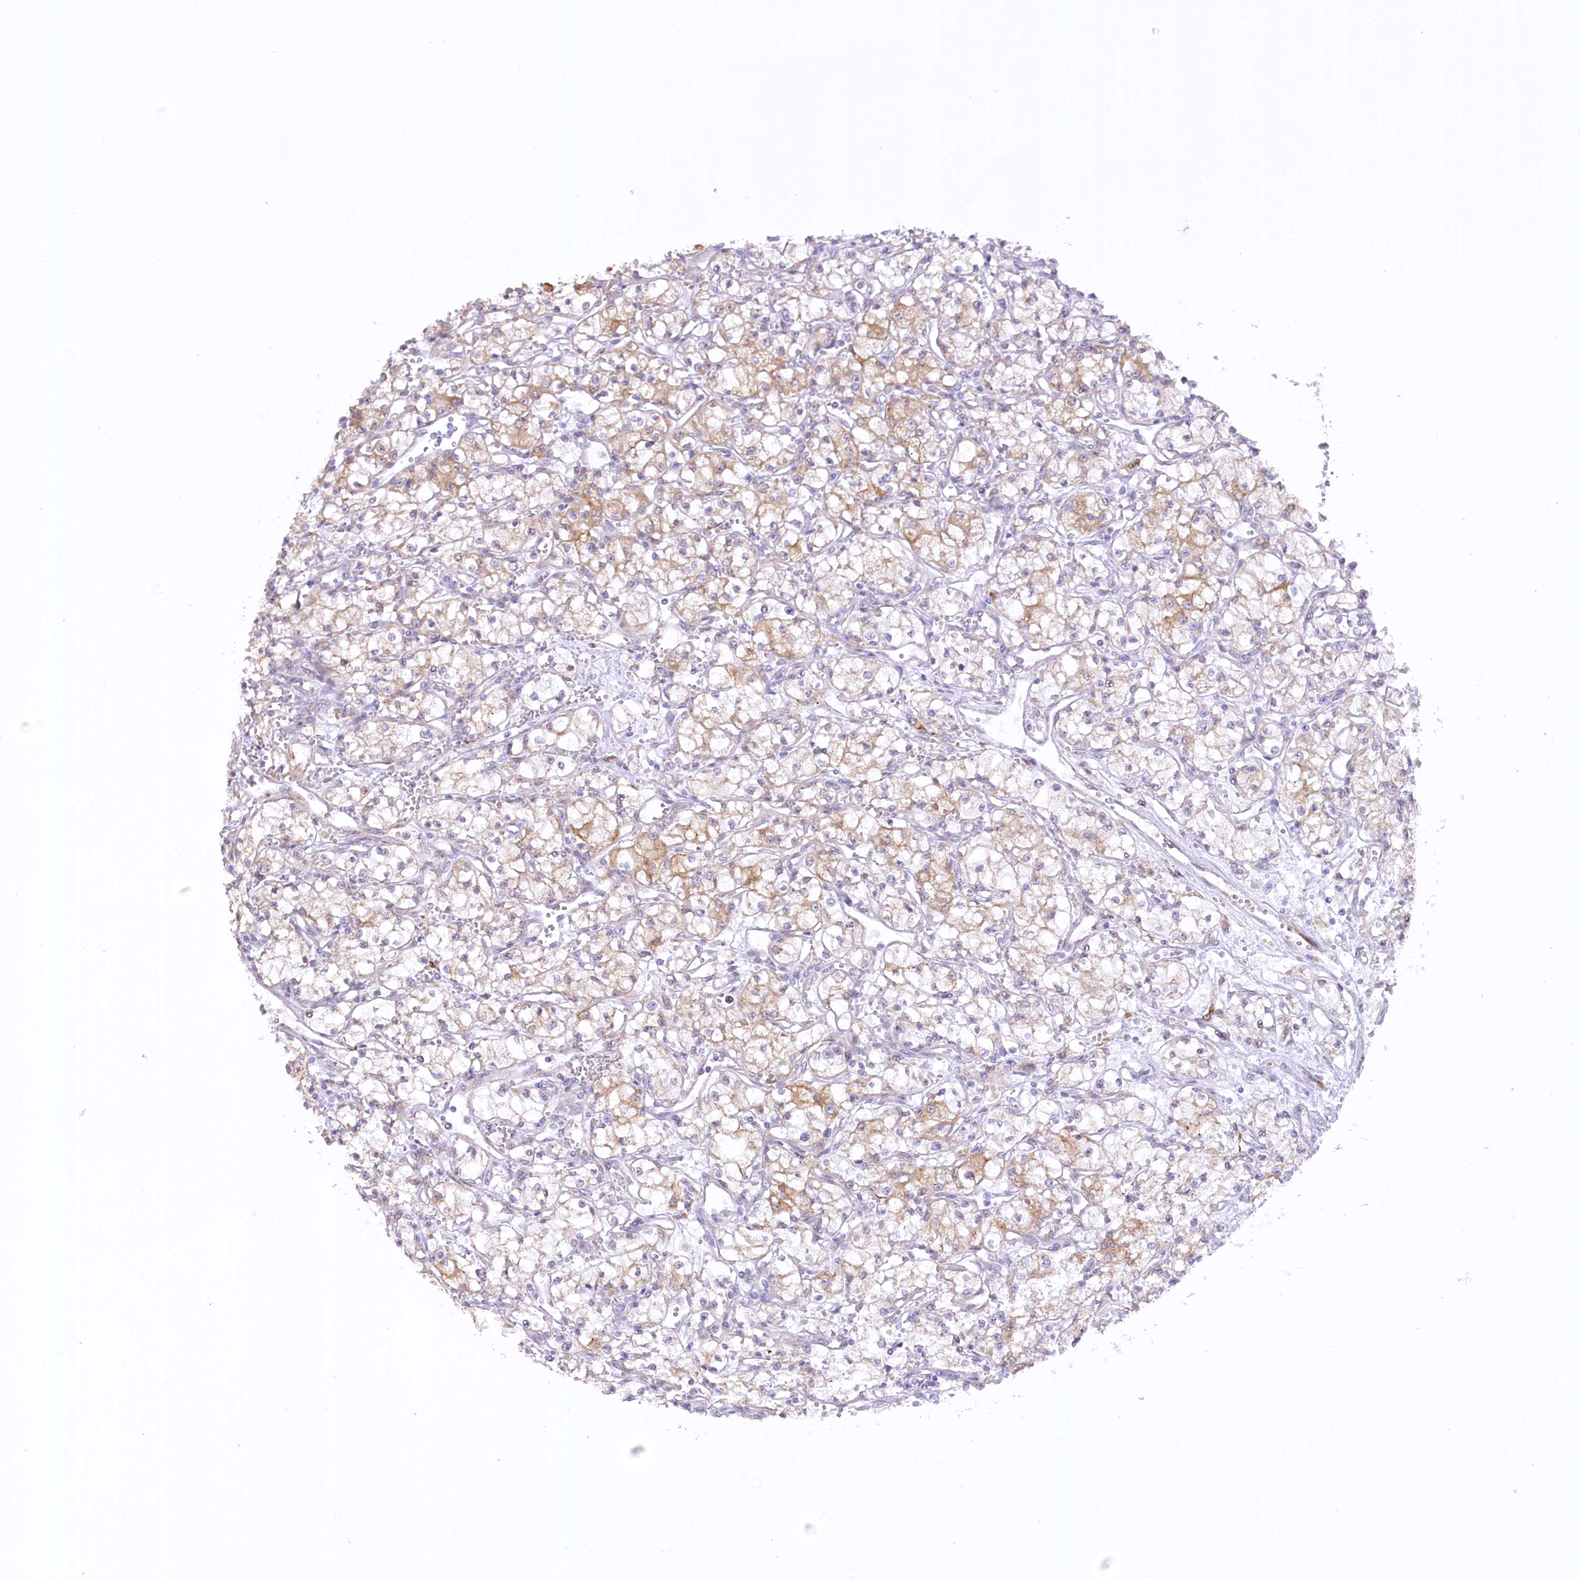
{"staining": {"intensity": "moderate", "quantity": "<25%", "location": "cytoplasmic/membranous"}, "tissue": "renal cancer", "cell_type": "Tumor cells", "image_type": "cancer", "snomed": [{"axis": "morphology", "description": "Adenocarcinoma, NOS"}, {"axis": "topography", "description": "Kidney"}], "caption": "Tumor cells display low levels of moderate cytoplasmic/membranous positivity in approximately <25% of cells in human renal cancer (adenocarcinoma).", "gene": "NCKAP5", "patient": {"sex": "male", "age": 59}}